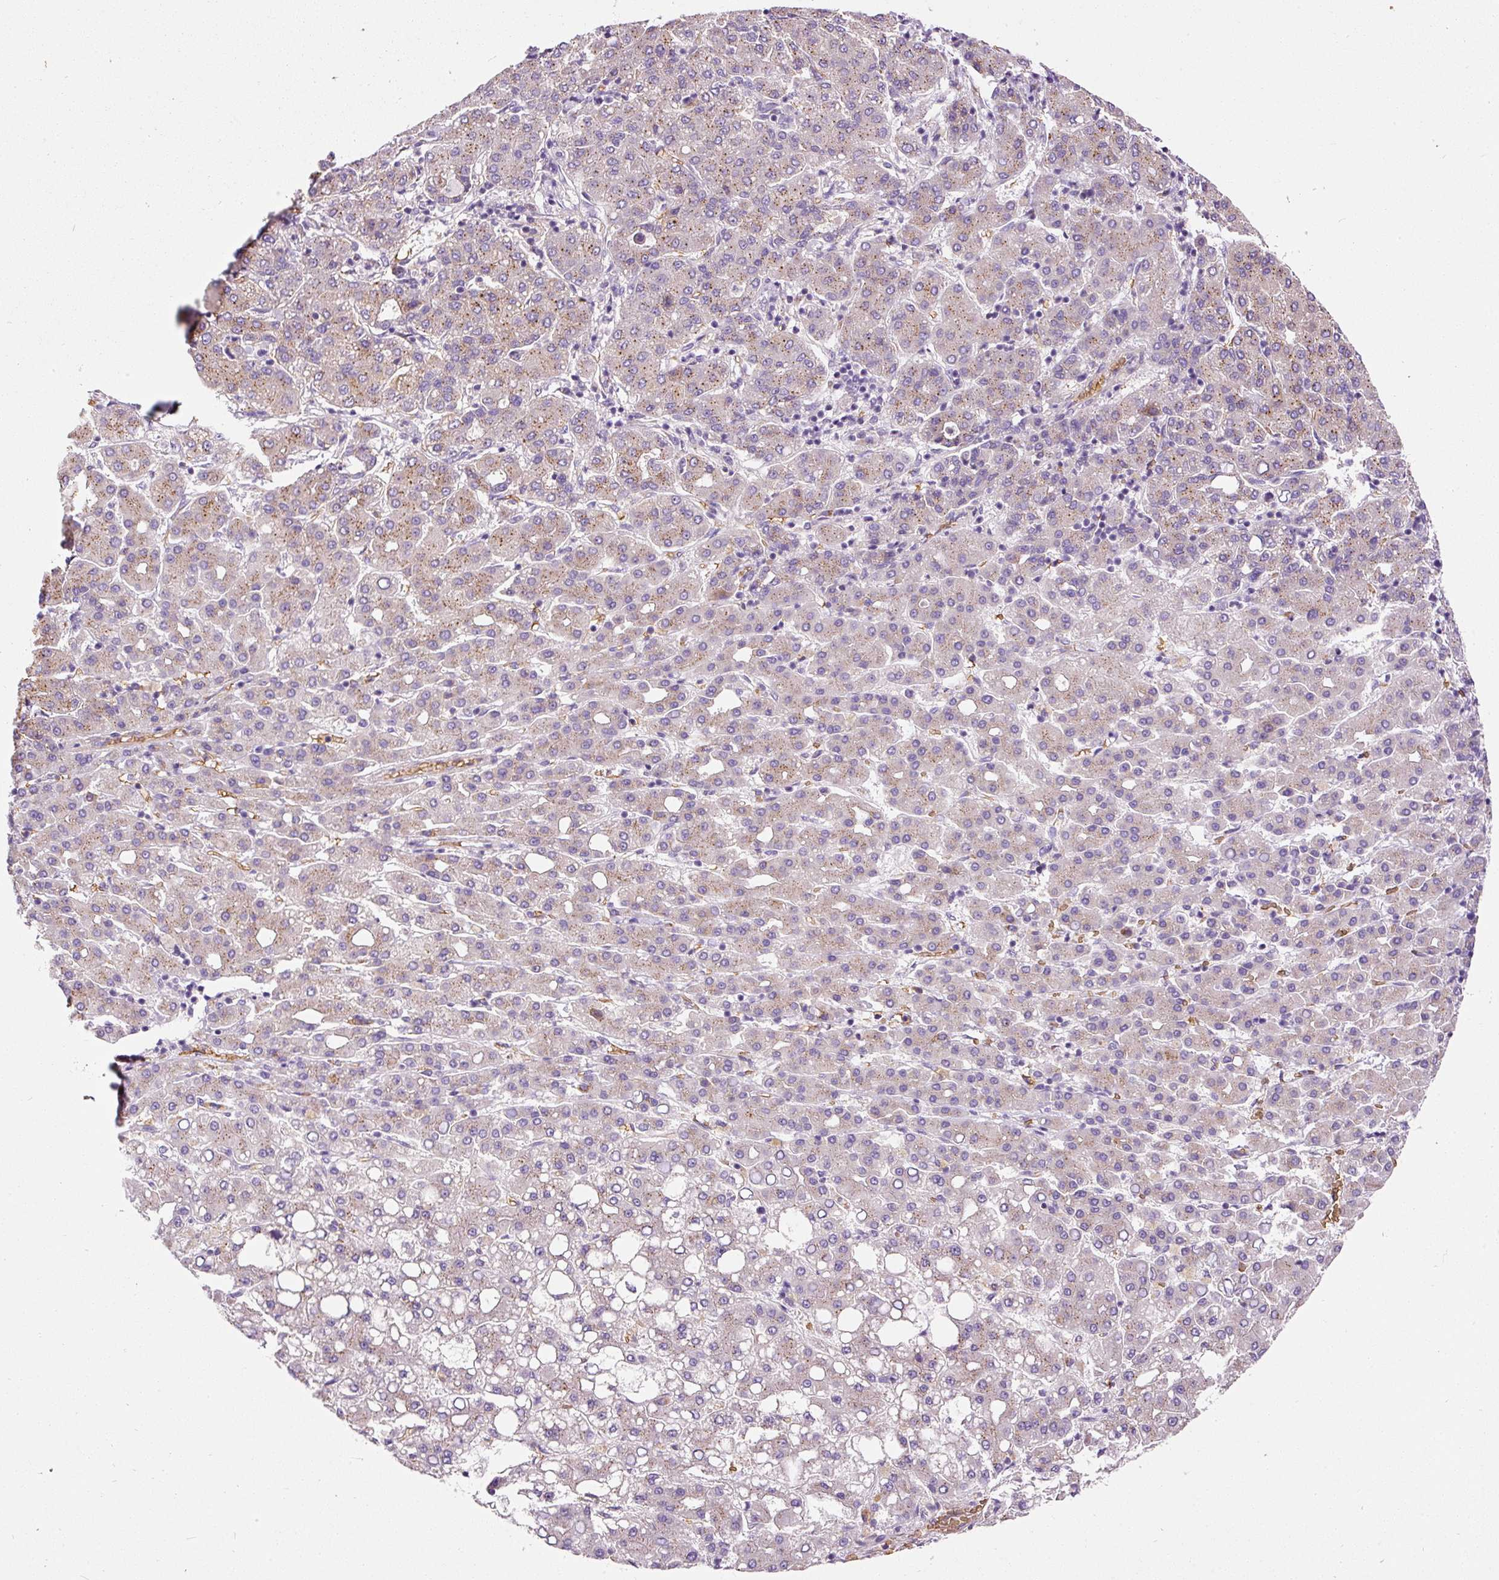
{"staining": {"intensity": "moderate", "quantity": "25%-75%", "location": "cytoplasmic/membranous"}, "tissue": "liver cancer", "cell_type": "Tumor cells", "image_type": "cancer", "snomed": [{"axis": "morphology", "description": "Carcinoma, Hepatocellular, NOS"}, {"axis": "topography", "description": "Liver"}], "caption": "The immunohistochemical stain labels moderate cytoplasmic/membranous positivity in tumor cells of hepatocellular carcinoma (liver) tissue.", "gene": "PRRC2A", "patient": {"sex": "male", "age": 65}}